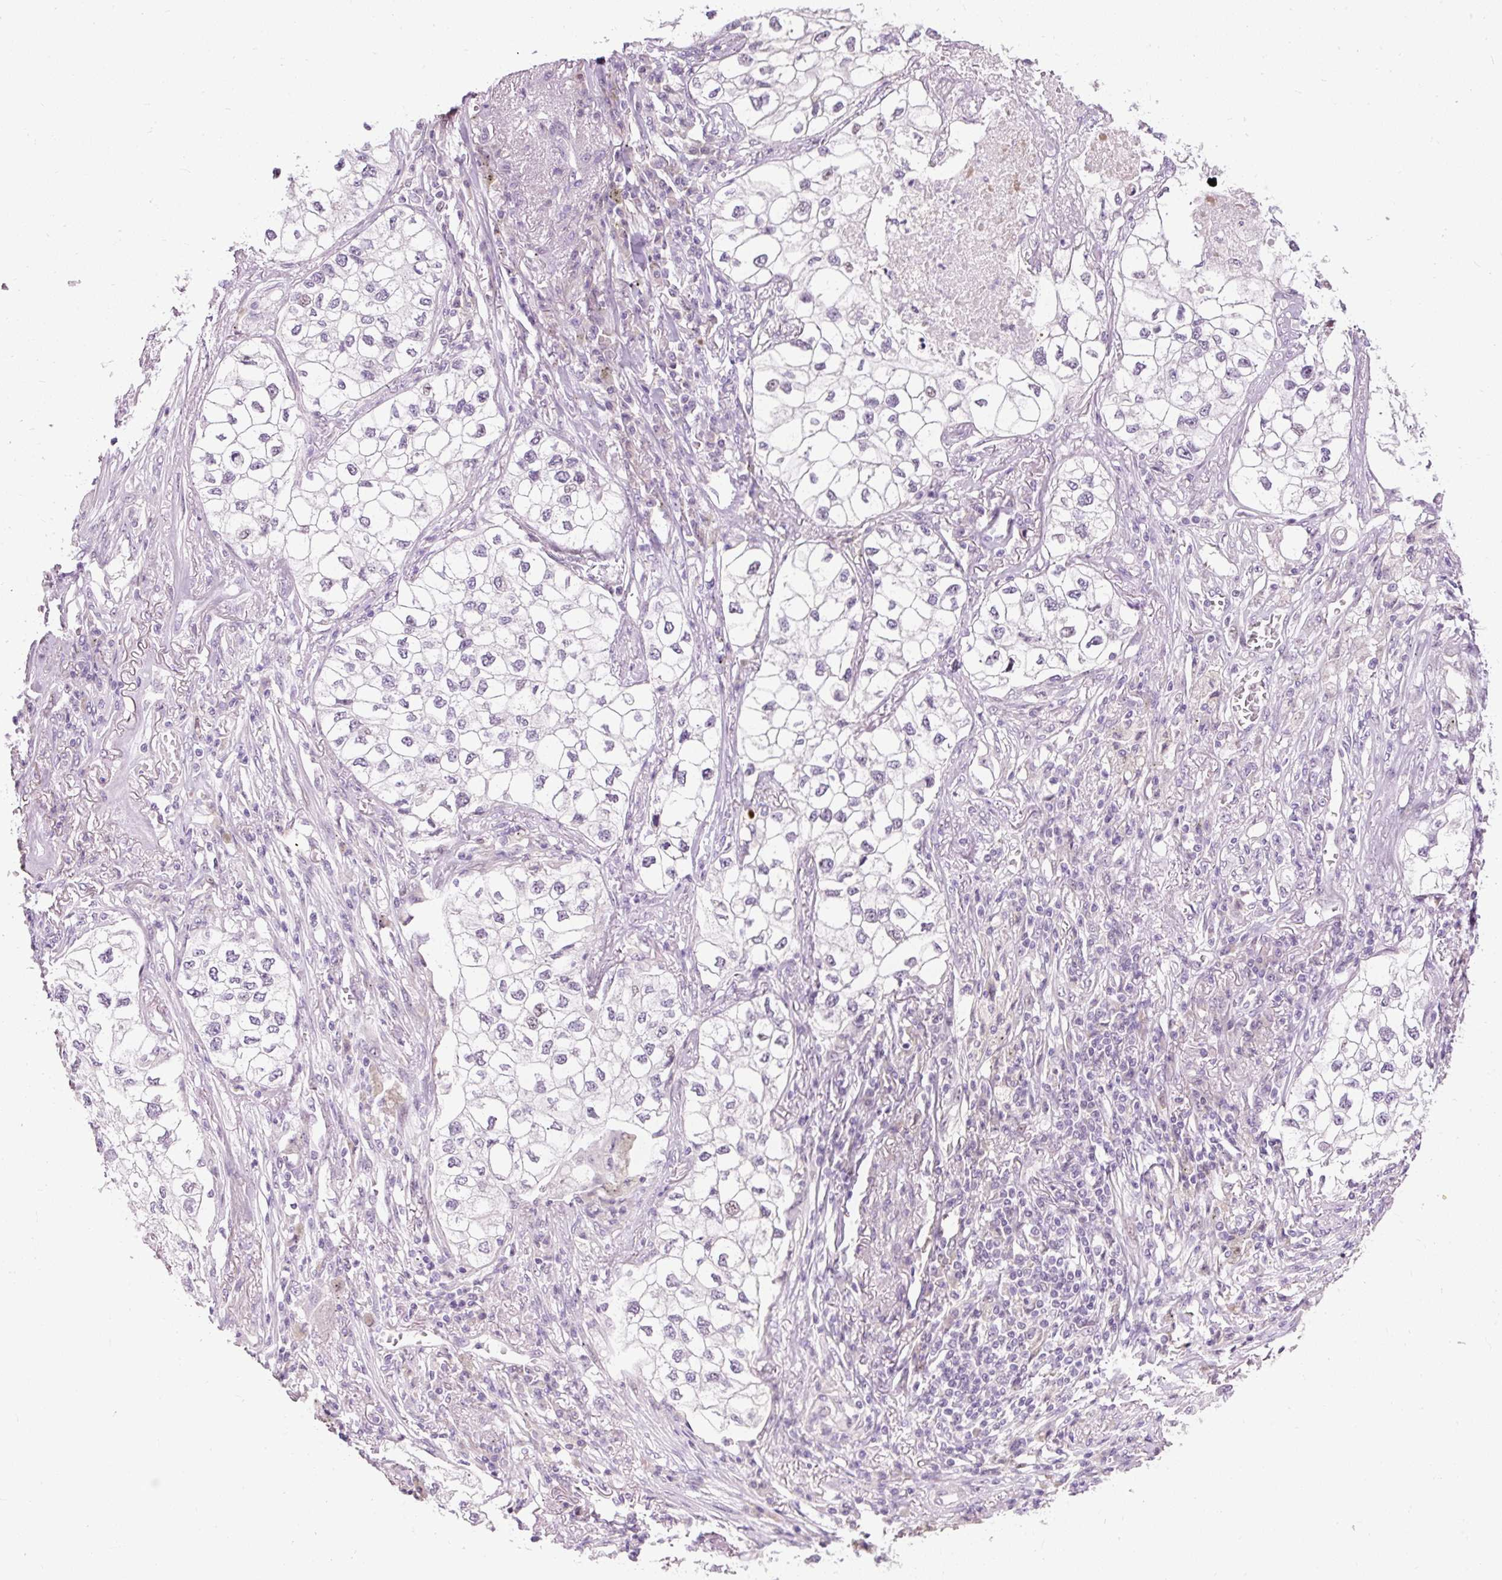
{"staining": {"intensity": "negative", "quantity": "none", "location": "none"}, "tissue": "lung cancer", "cell_type": "Tumor cells", "image_type": "cancer", "snomed": [{"axis": "morphology", "description": "Adenocarcinoma, NOS"}, {"axis": "topography", "description": "Lung"}], "caption": "IHC of human lung cancer (adenocarcinoma) demonstrates no staining in tumor cells. The staining was performed using DAB (3,3'-diaminobenzidine) to visualize the protein expression in brown, while the nuclei were stained in blue with hematoxylin (Magnification: 20x).", "gene": "ARHGEF18", "patient": {"sex": "male", "age": 63}}